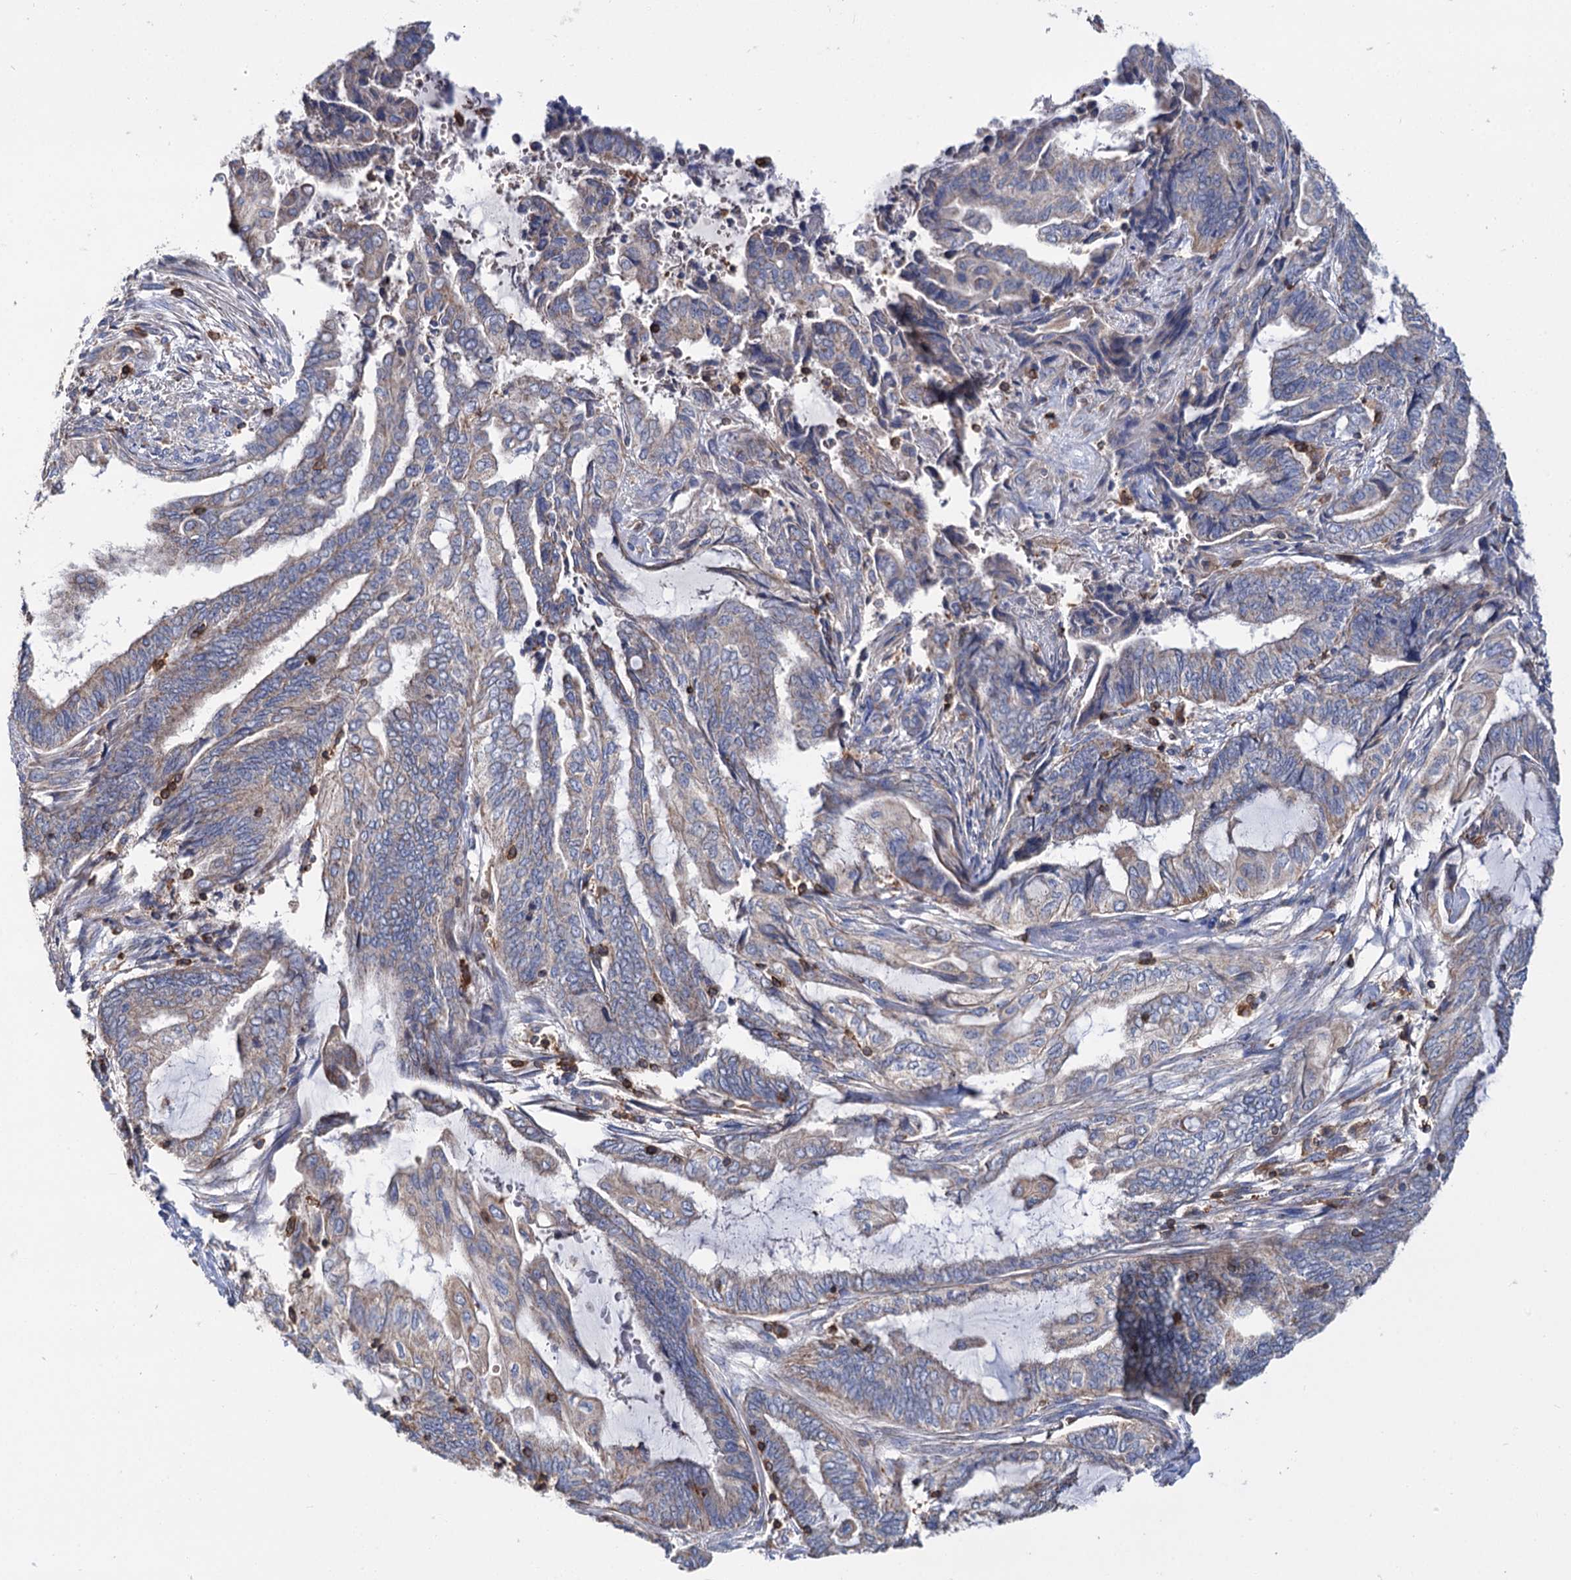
{"staining": {"intensity": "weak", "quantity": "25%-75%", "location": "cytoplasmic/membranous"}, "tissue": "endometrial cancer", "cell_type": "Tumor cells", "image_type": "cancer", "snomed": [{"axis": "morphology", "description": "Adenocarcinoma, NOS"}, {"axis": "topography", "description": "Uterus"}, {"axis": "topography", "description": "Endometrium"}], "caption": "Protein staining displays weak cytoplasmic/membranous expression in approximately 25%-75% of tumor cells in endometrial cancer (adenocarcinoma).", "gene": "UBASH3B", "patient": {"sex": "female", "age": 70}}